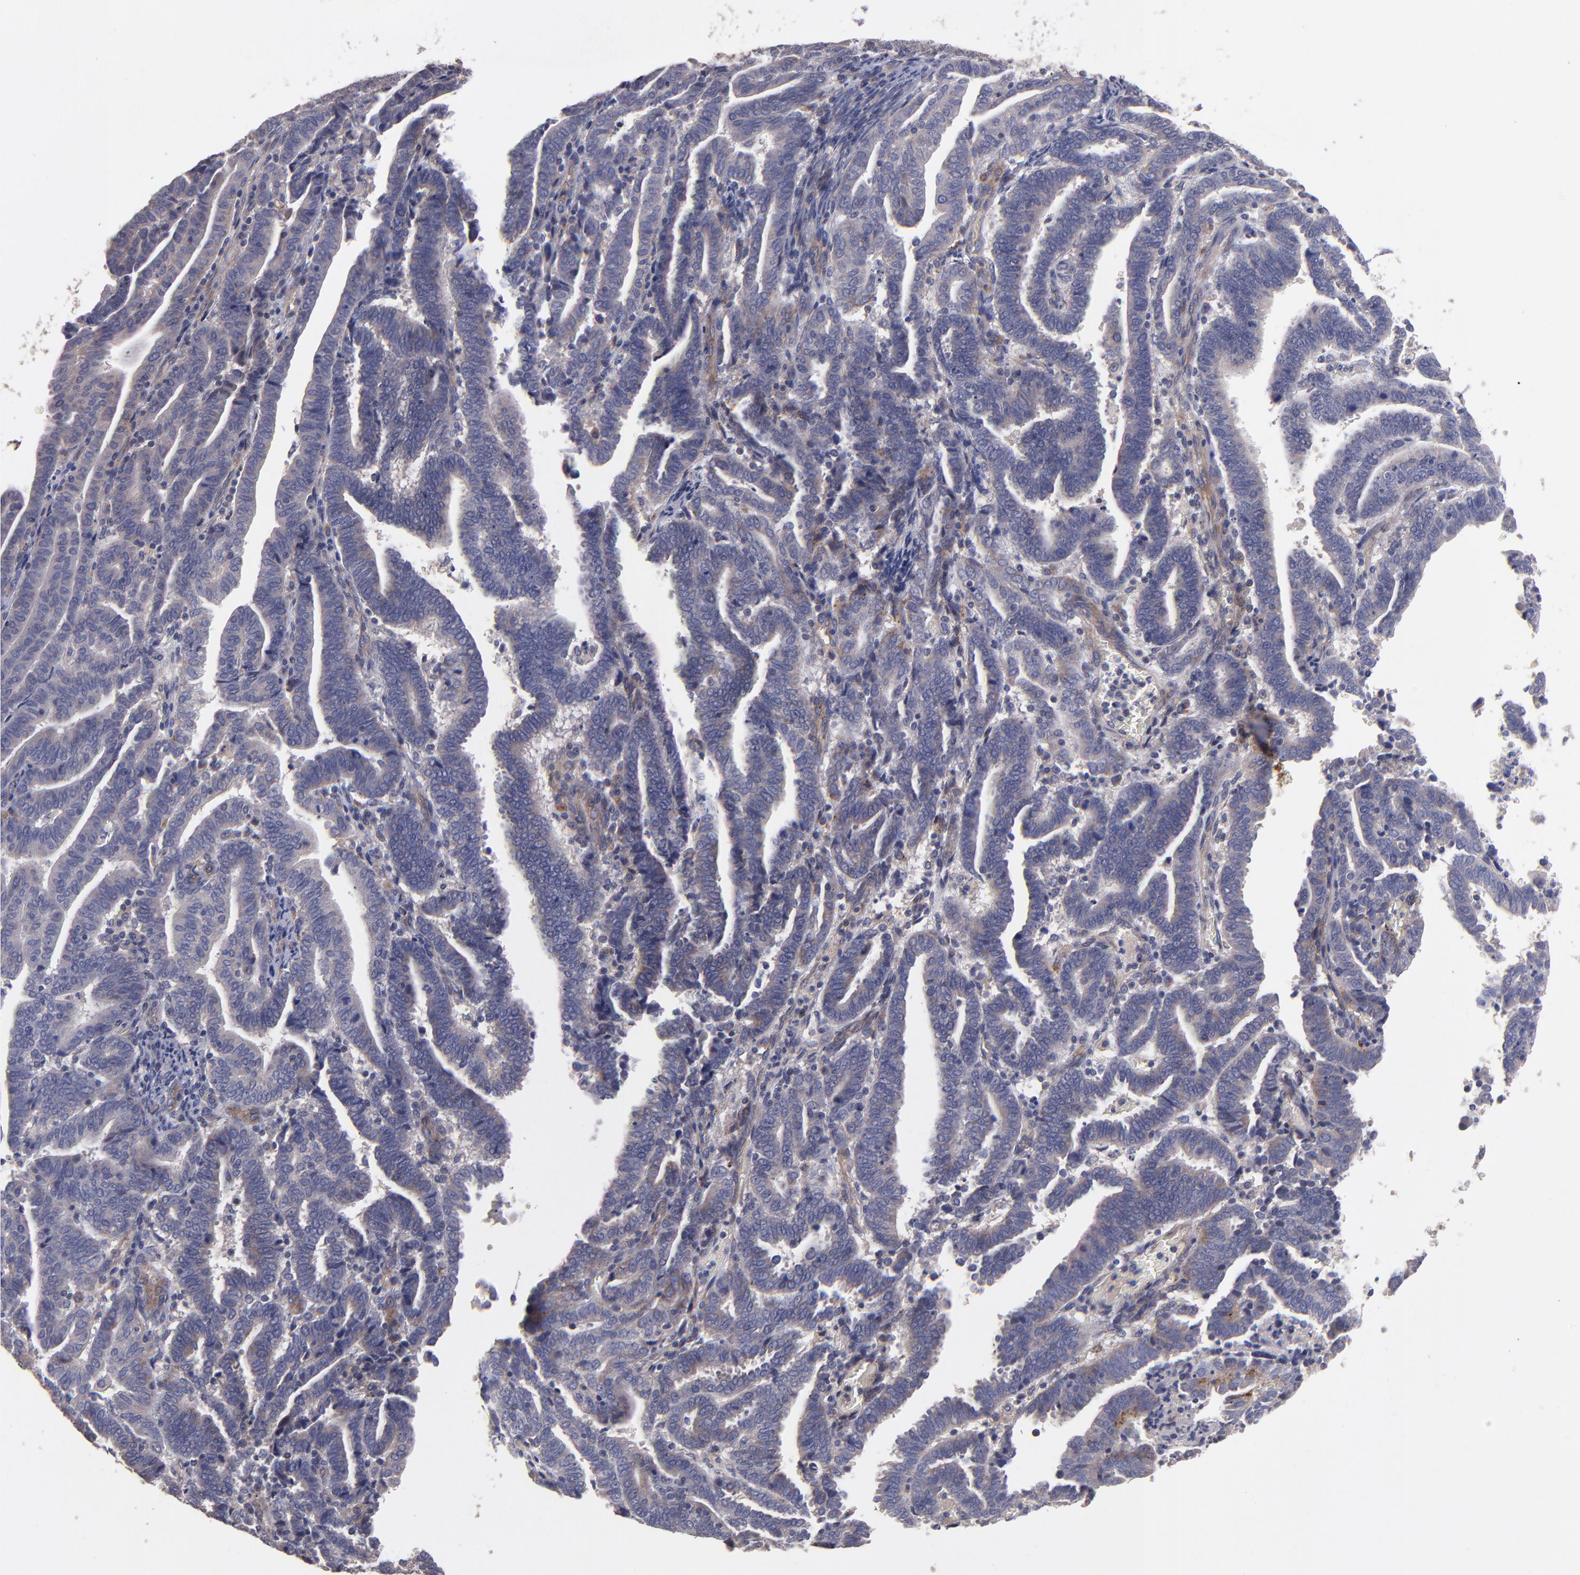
{"staining": {"intensity": "weak", "quantity": "25%-75%", "location": "cytoplasmic/membranous"}, "tissue": "endometrial cancer", "cell_type": "Tumor cells", "image_type": "cancer", "snomed": [{"axis": "morphology", "description": "Adenocarcinoma, NOS"}, {"axis": "topography", "description": "Uterus"}], "caption": "This is a histology image of IHC staining of endometrial cancer (adenocarcinoma), which shows weak staining in the cytoplasmic/membranous of tumor cells.", "gene": "MAGEE1", "patient": {"sex": "female", "age": 83}}